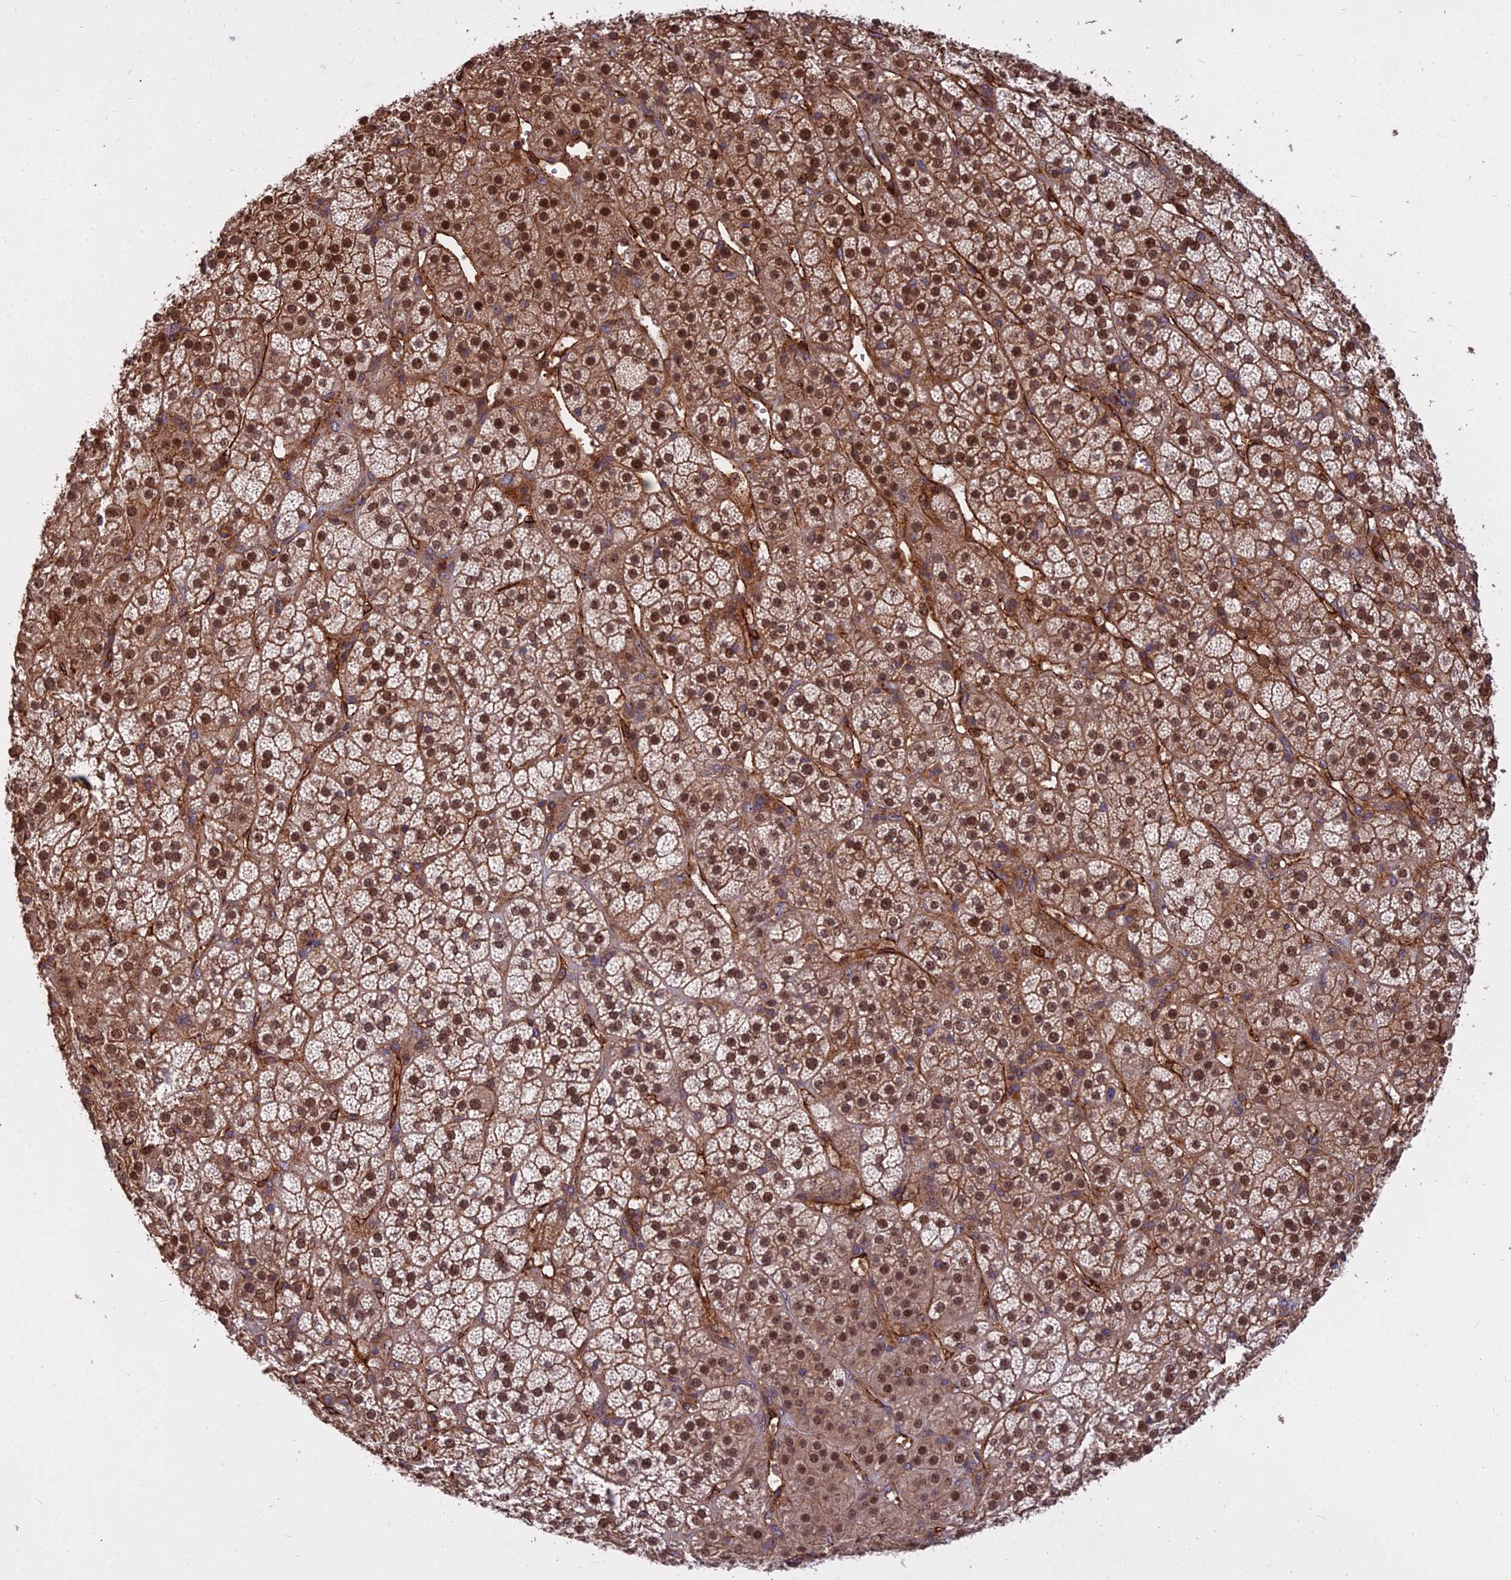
{"staining": {"intensity": "moderate", "quantity": ">75%", "location": "cytoplasmic/membranous,nuclear"}, "tissue": "adrenal gland", "cell_type": "Glandular cells", "image_type": "normal", "snomed": [{"axis": "morphology", "description": "Normal tissue, NOS"}, {"axis": "topography", "description": "Adrenal gland"}], "caption": "Glandular cells reveal medium levels of moderate cytoplasmic/membranous,nuclear expression in approximately >75% of cells in unremarkable human adrenal gland. Using DAB (brown) and hematoxylin (blue) stains, captured at high magnification using brightfield microscopy.", "gene": "TCEA3", "patient": {"sex": "female", "age": 70}}